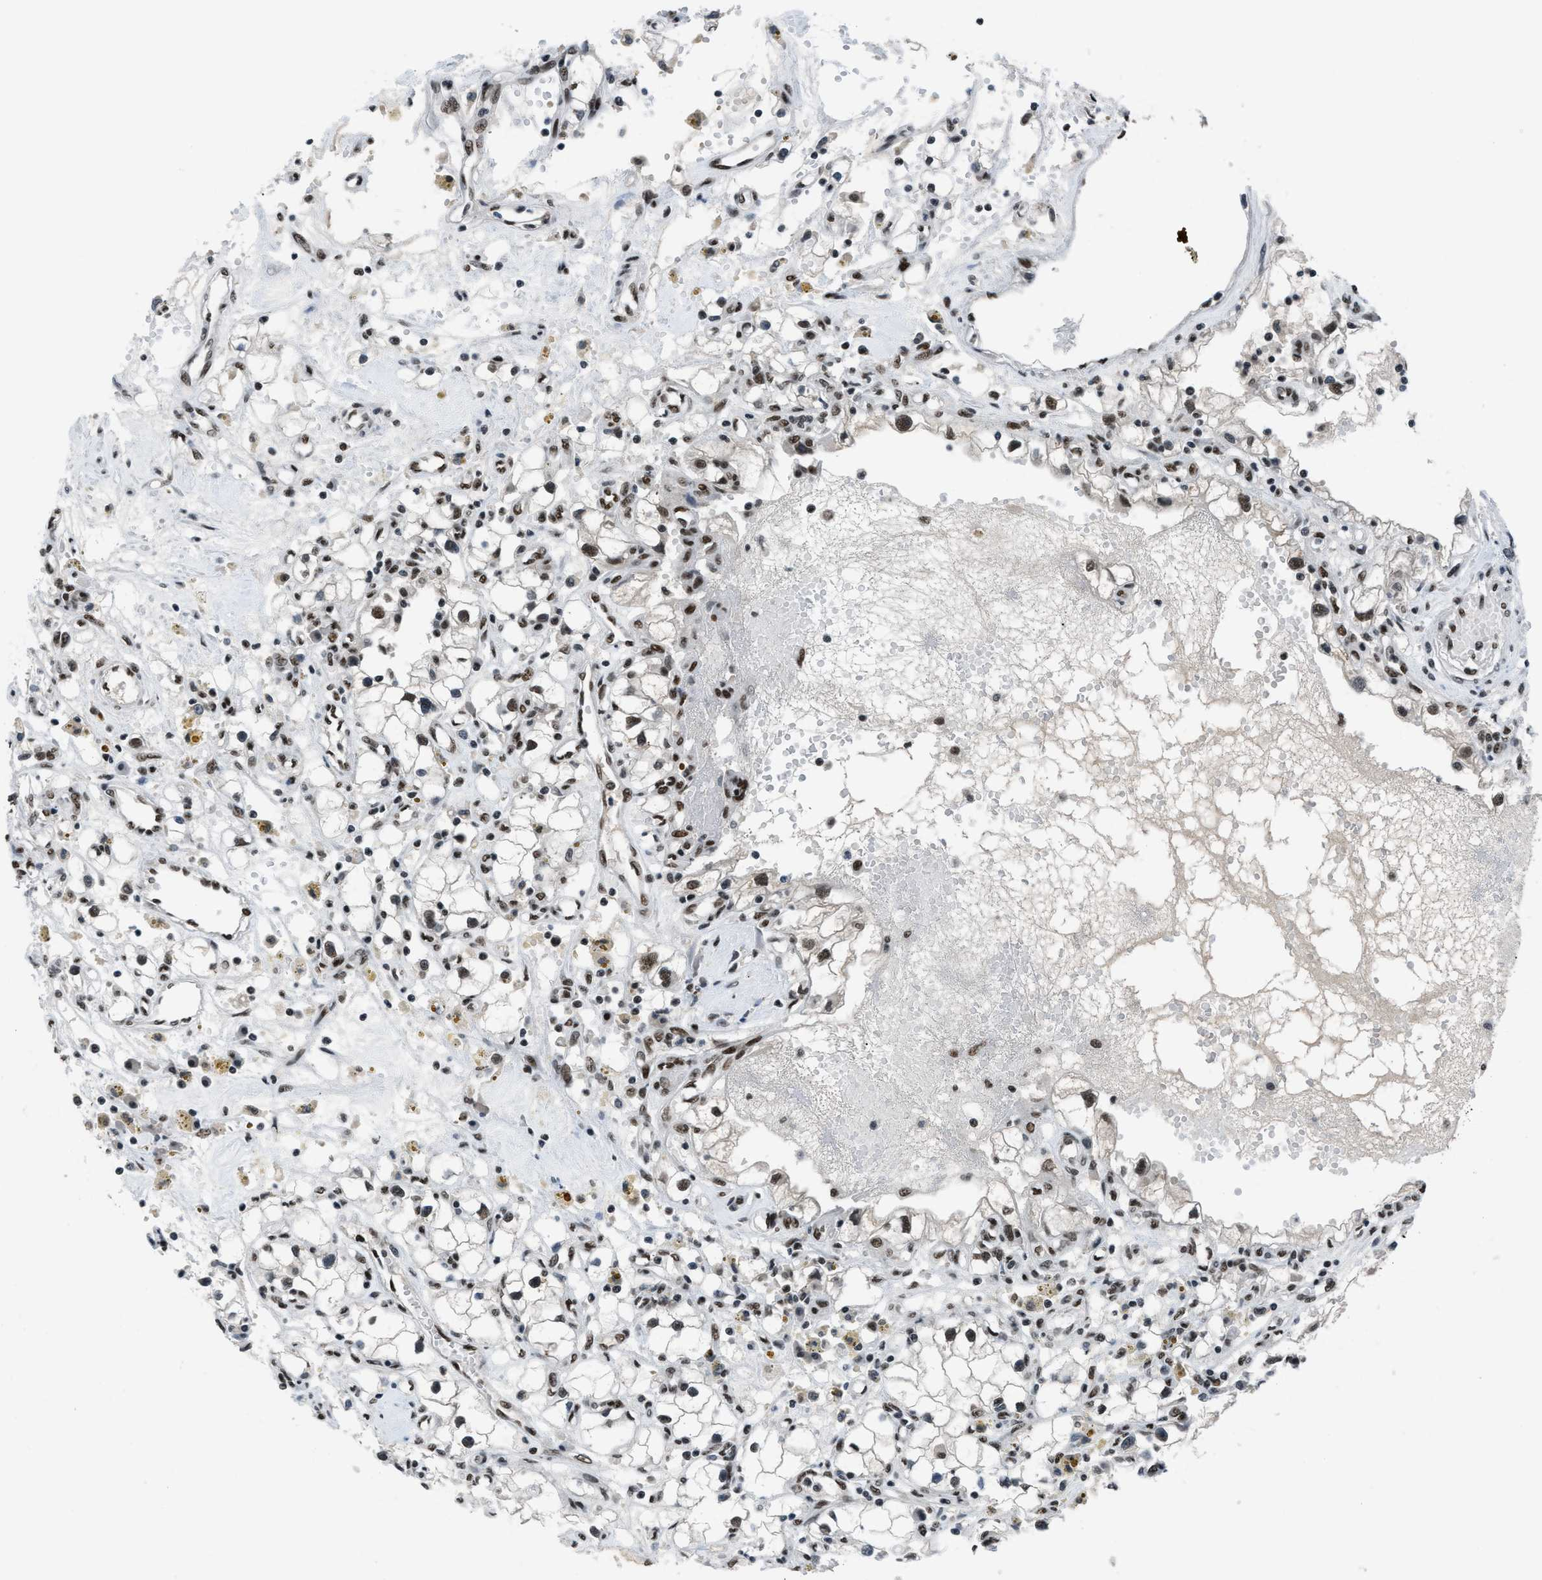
{"staining": {"intensity": "moderate", "quantity": ">75%", "location": "nuclear"}, "tissue": "renal cancer", "cell_type": "Tumor cells", "image_type": "cancer", "snomed": [{"axis": "morphology", "description": "Adenocarcinoma, NOS"}, {"axis": "topography", "description": "Kidney"}], "caption": "Adenocarcinoma (renal) tissue shows moderate nuclear positivity in approximately >75% of tumor cells, visualized by immunohistochemistry.", "gene": "GATAD2B", "patient": {"sex": "male", "age": 56}}